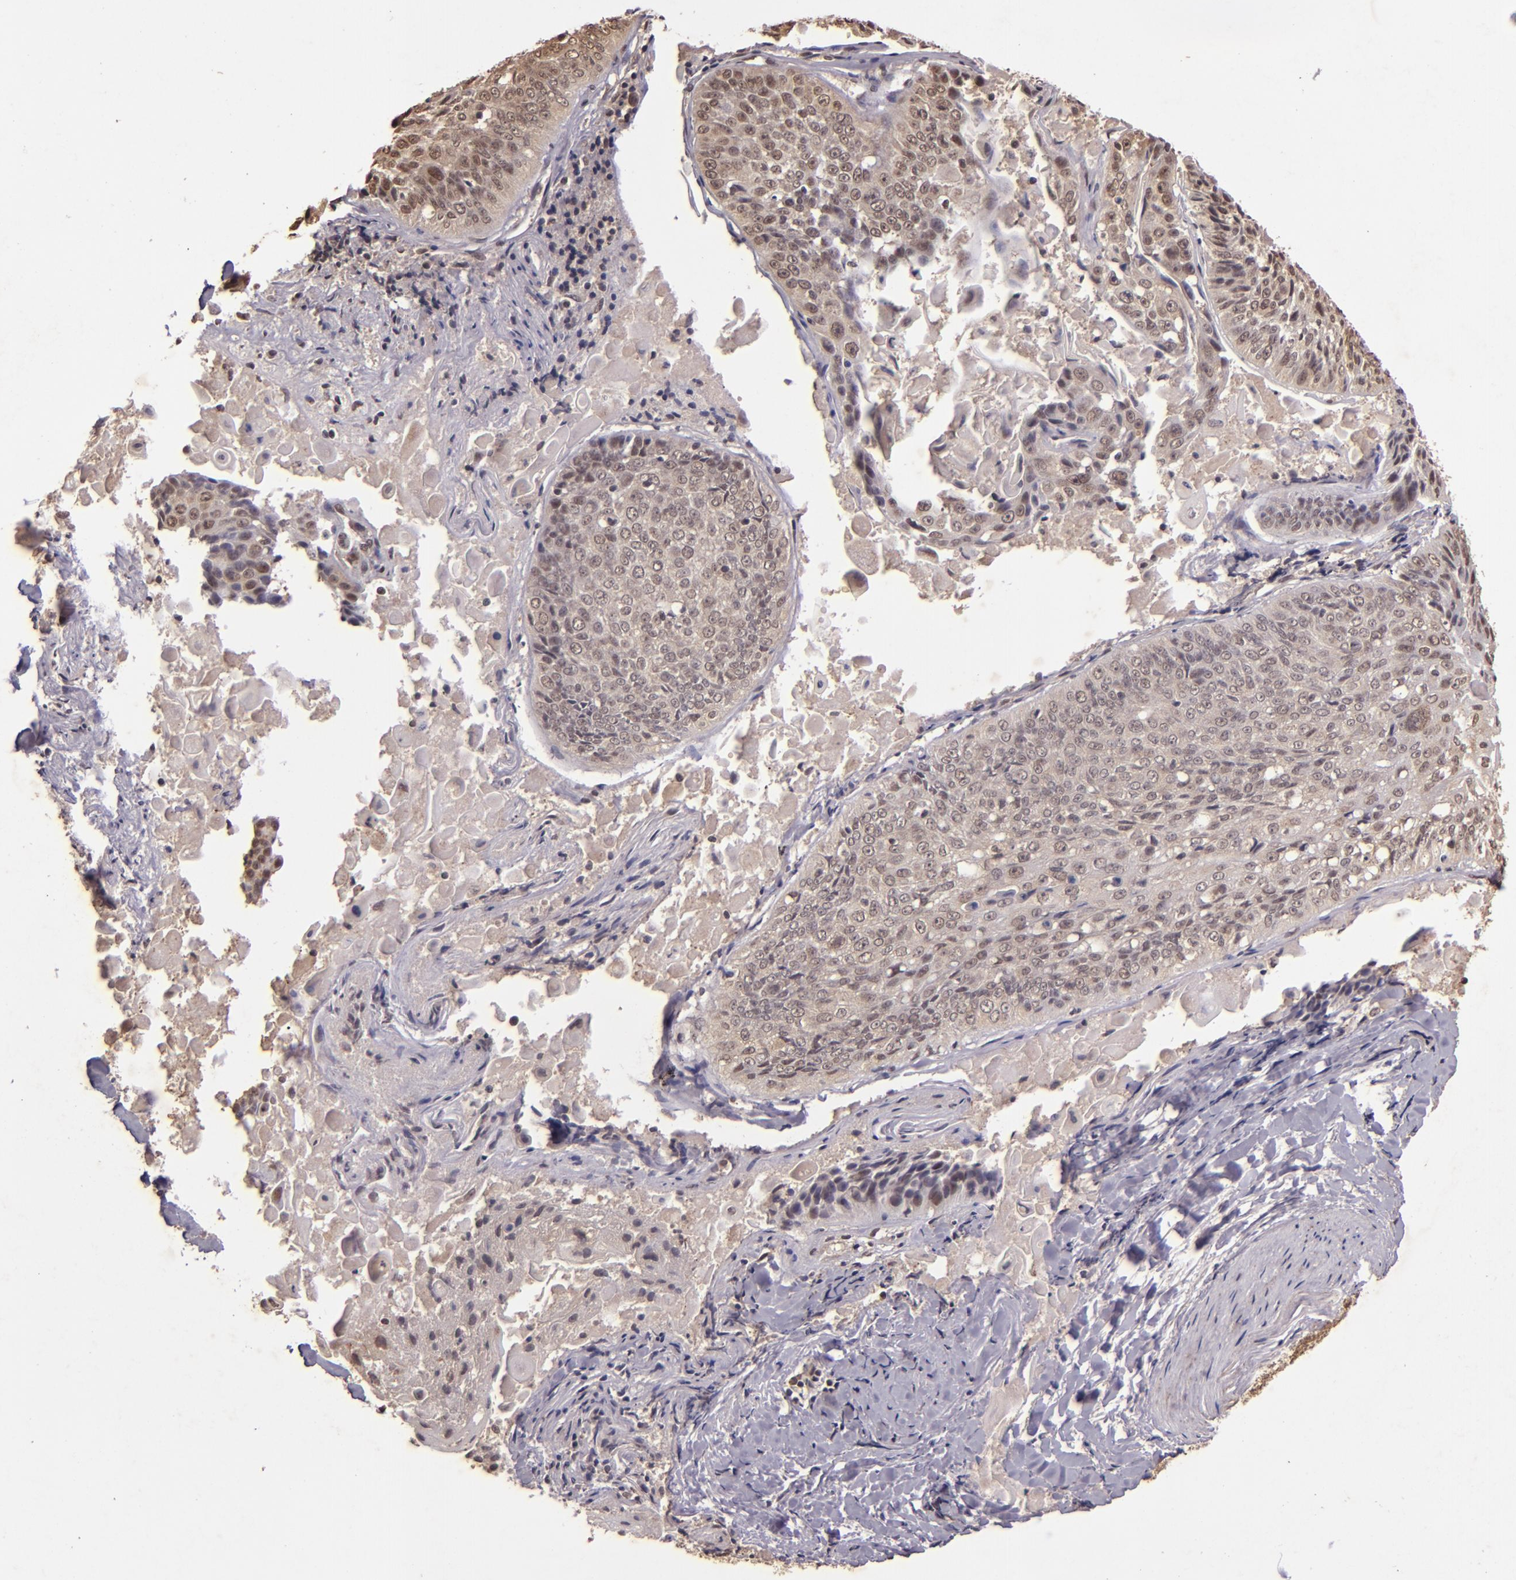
{"staining": {"intensity": "weak", "quantity": "25%-75%", "location": "cytoplasmic/membranous,nuclear"}, "tissue": "lung cancer", "cell_type": "Tumor cells", "image_type": "cancer", "snomed": [{"axis": "morphology", "description": "Adenocarcinoma, NOS"}, {"axis": "topography", "description": "Lung"}], "caption": "DAB (3,3'-diaminobenzidine) immunohistochemical staining of adenocarcinoma (lung) displays weak cytoplasmic/membranous and nuclear protein expression in about 25%-75% of tumor cells.", "gene": "CUL1", "patient": {"sex": "male", "age": 60}}